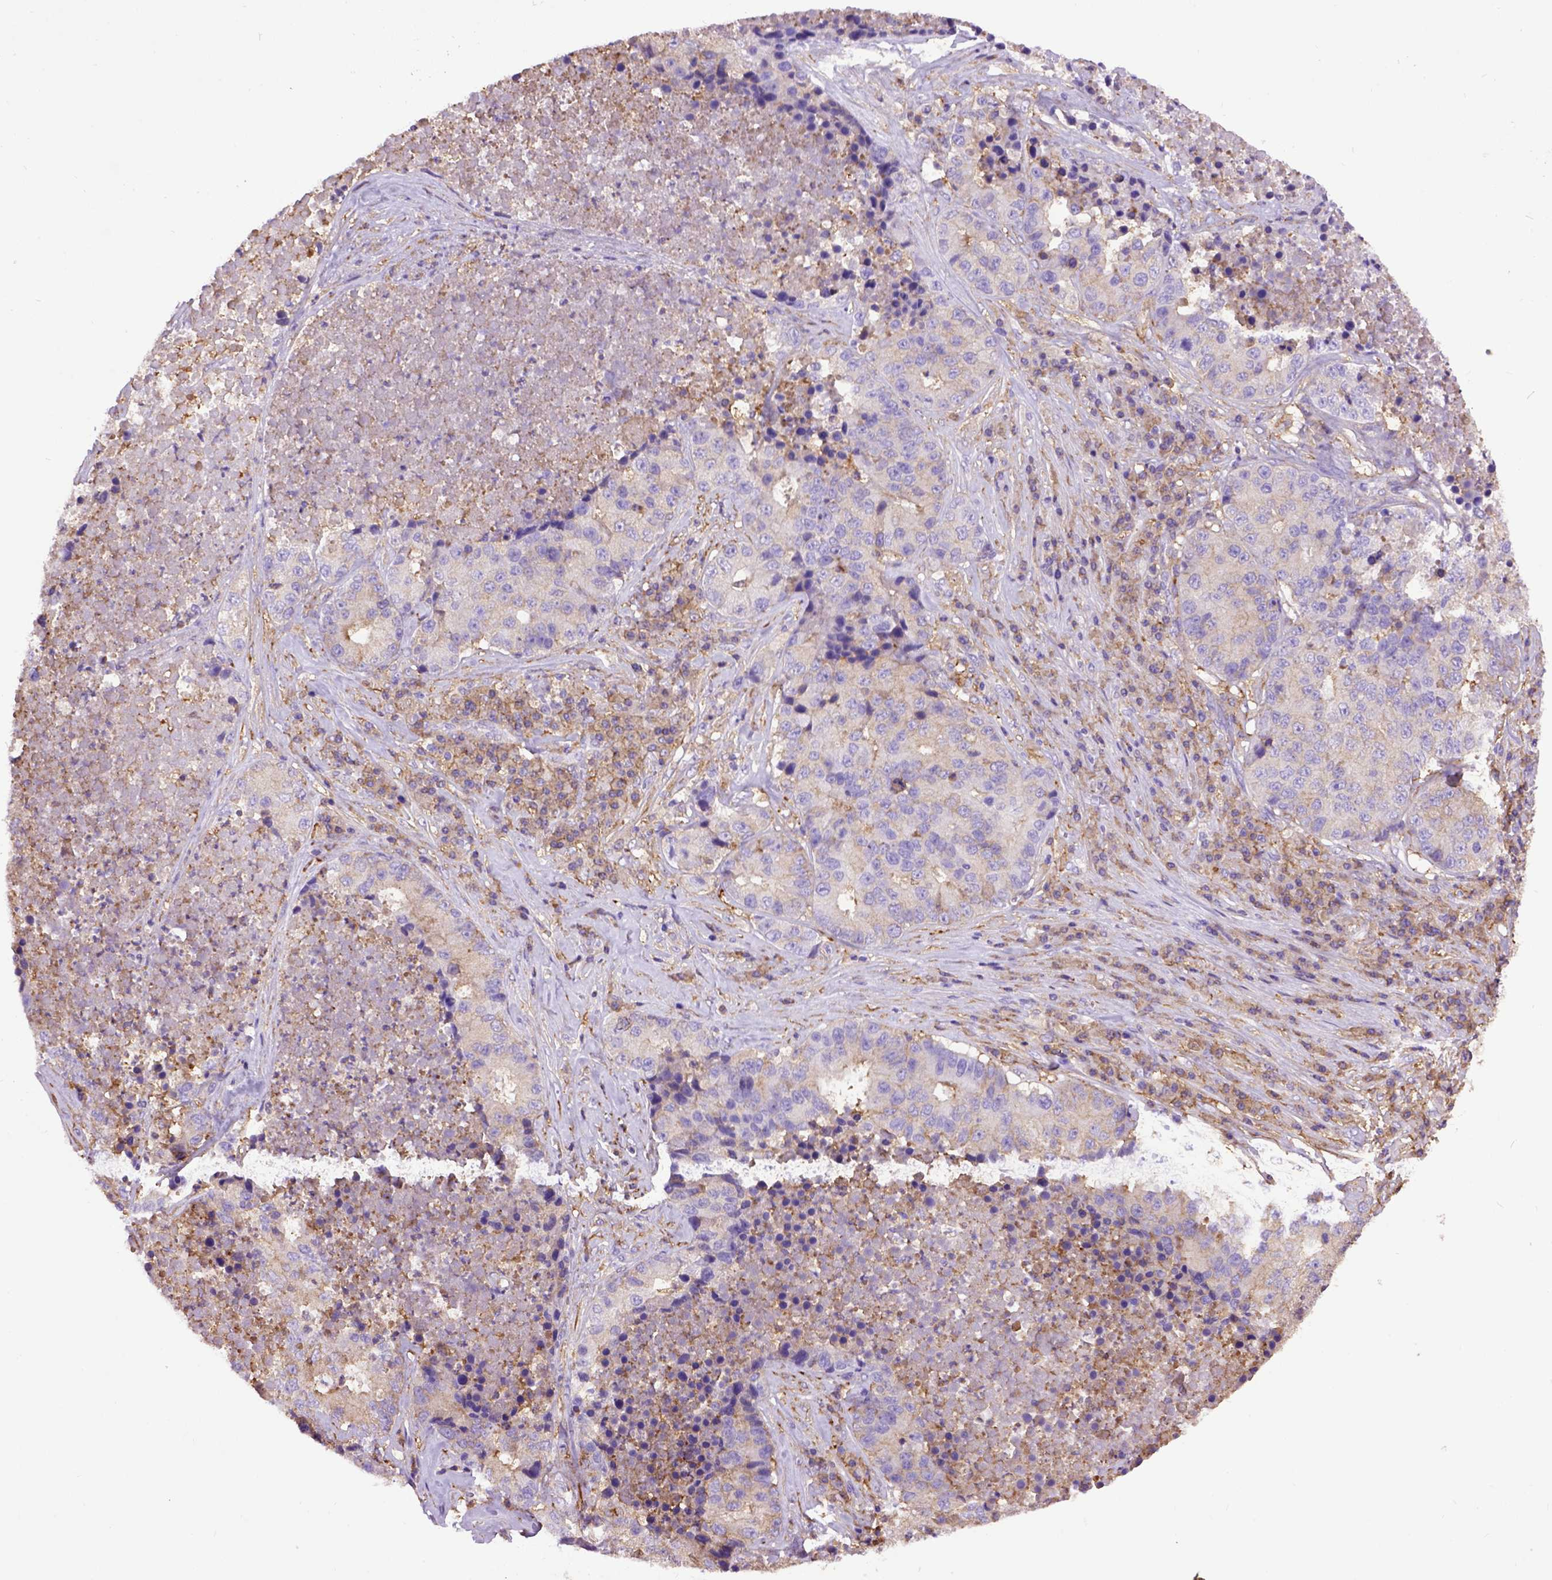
{"staining": {"intensity": "weak", "quantity": "<25%", "location": "cytoplasmic/membranous"}, "tissue": "stomach cancer", "cell_type": "Tumor cells", "image_type": "cancer", "snomed": [{"axis": "morphology", "description": "Adenocarcinoma, NOS"}, {"axis": "topography", "description": "Stomach"}], "caption": "Micrograph shows no protein positivity in tumor cells of stomach cancer tissue.", "gene": "MVP", "patient": {"sex": "male", "age": 71}}